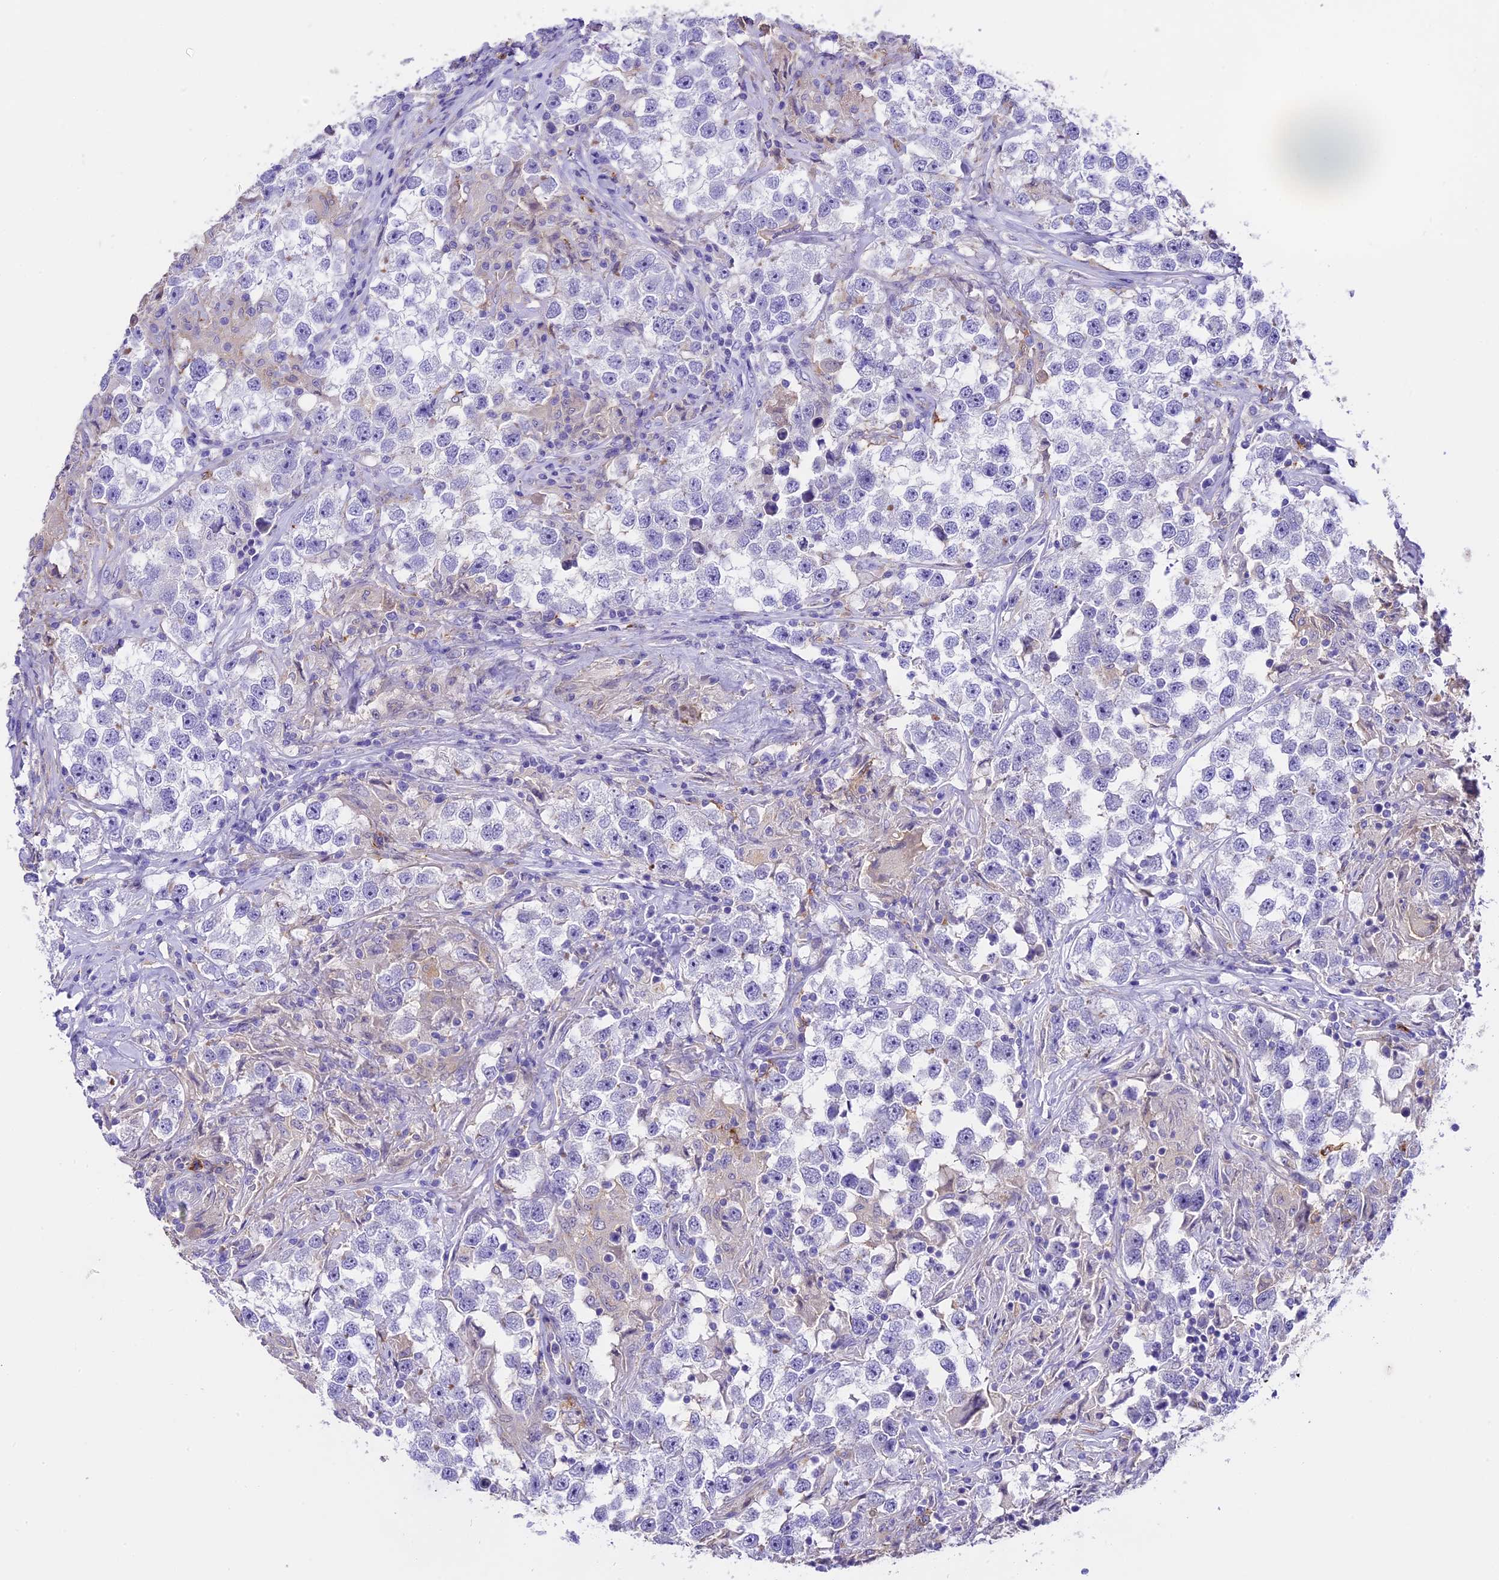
{"staining": {"intensity": "negative", "quantity": "none", "location": "none"}, "tissue": "testis cancer", "cell_type": "Tumor cells", "image_type": "cancer", "snomed": [{"axis": "morphology", "description": "Seminoma, NOS"}, {"axis": "topography", "description": "Testis"}], "caption": "Immunohistochemistry histopathology image of neoplastic tissue: testis seminoma stained with DAB (3,3'-diaminobenzidine) reveals no significant protein positivity in tumor cells.", "gene": "NOD2", "patient": {"sex": "male", "age": 46}}